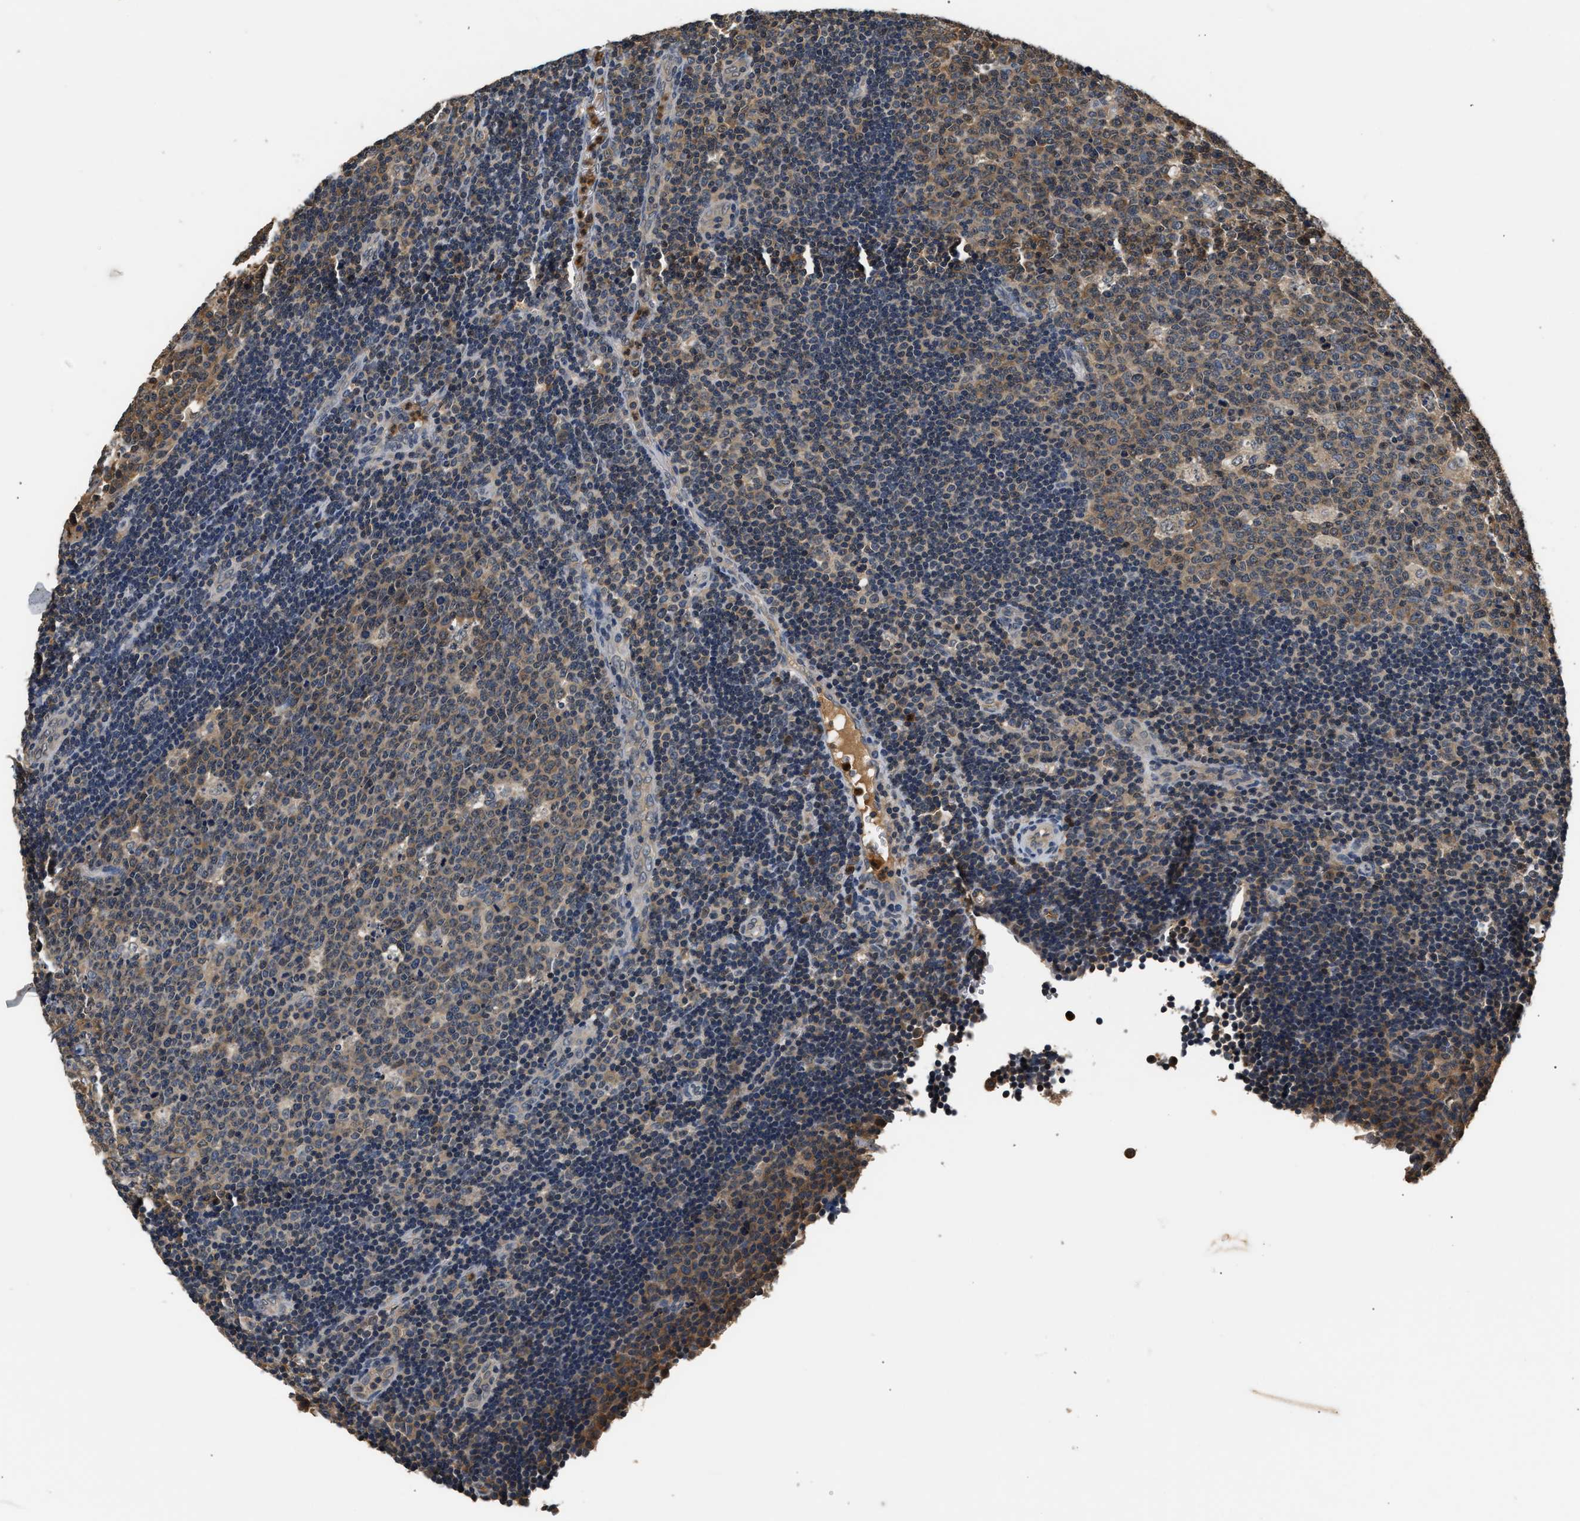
{"staining": {"intensity": "weak", "quantity": ">75%", "location": "cytoplasmic/membranous"}, "tissue": "lymph node", "cell_type": "Germinal center cells", "image_type": "normal", "snomed": [{"axis": "morphology", "description": "Normal tissue, NOS"}, {"axis": "topography", "description": "Lymph node"}], "caption": "This is an image of IHC staining of benign lymph node, which shows weak expression in the cytoplasmic/membranous of germinal center cells.", "gene": "GPI", "patient": {"sex": "male", "age": 33}}